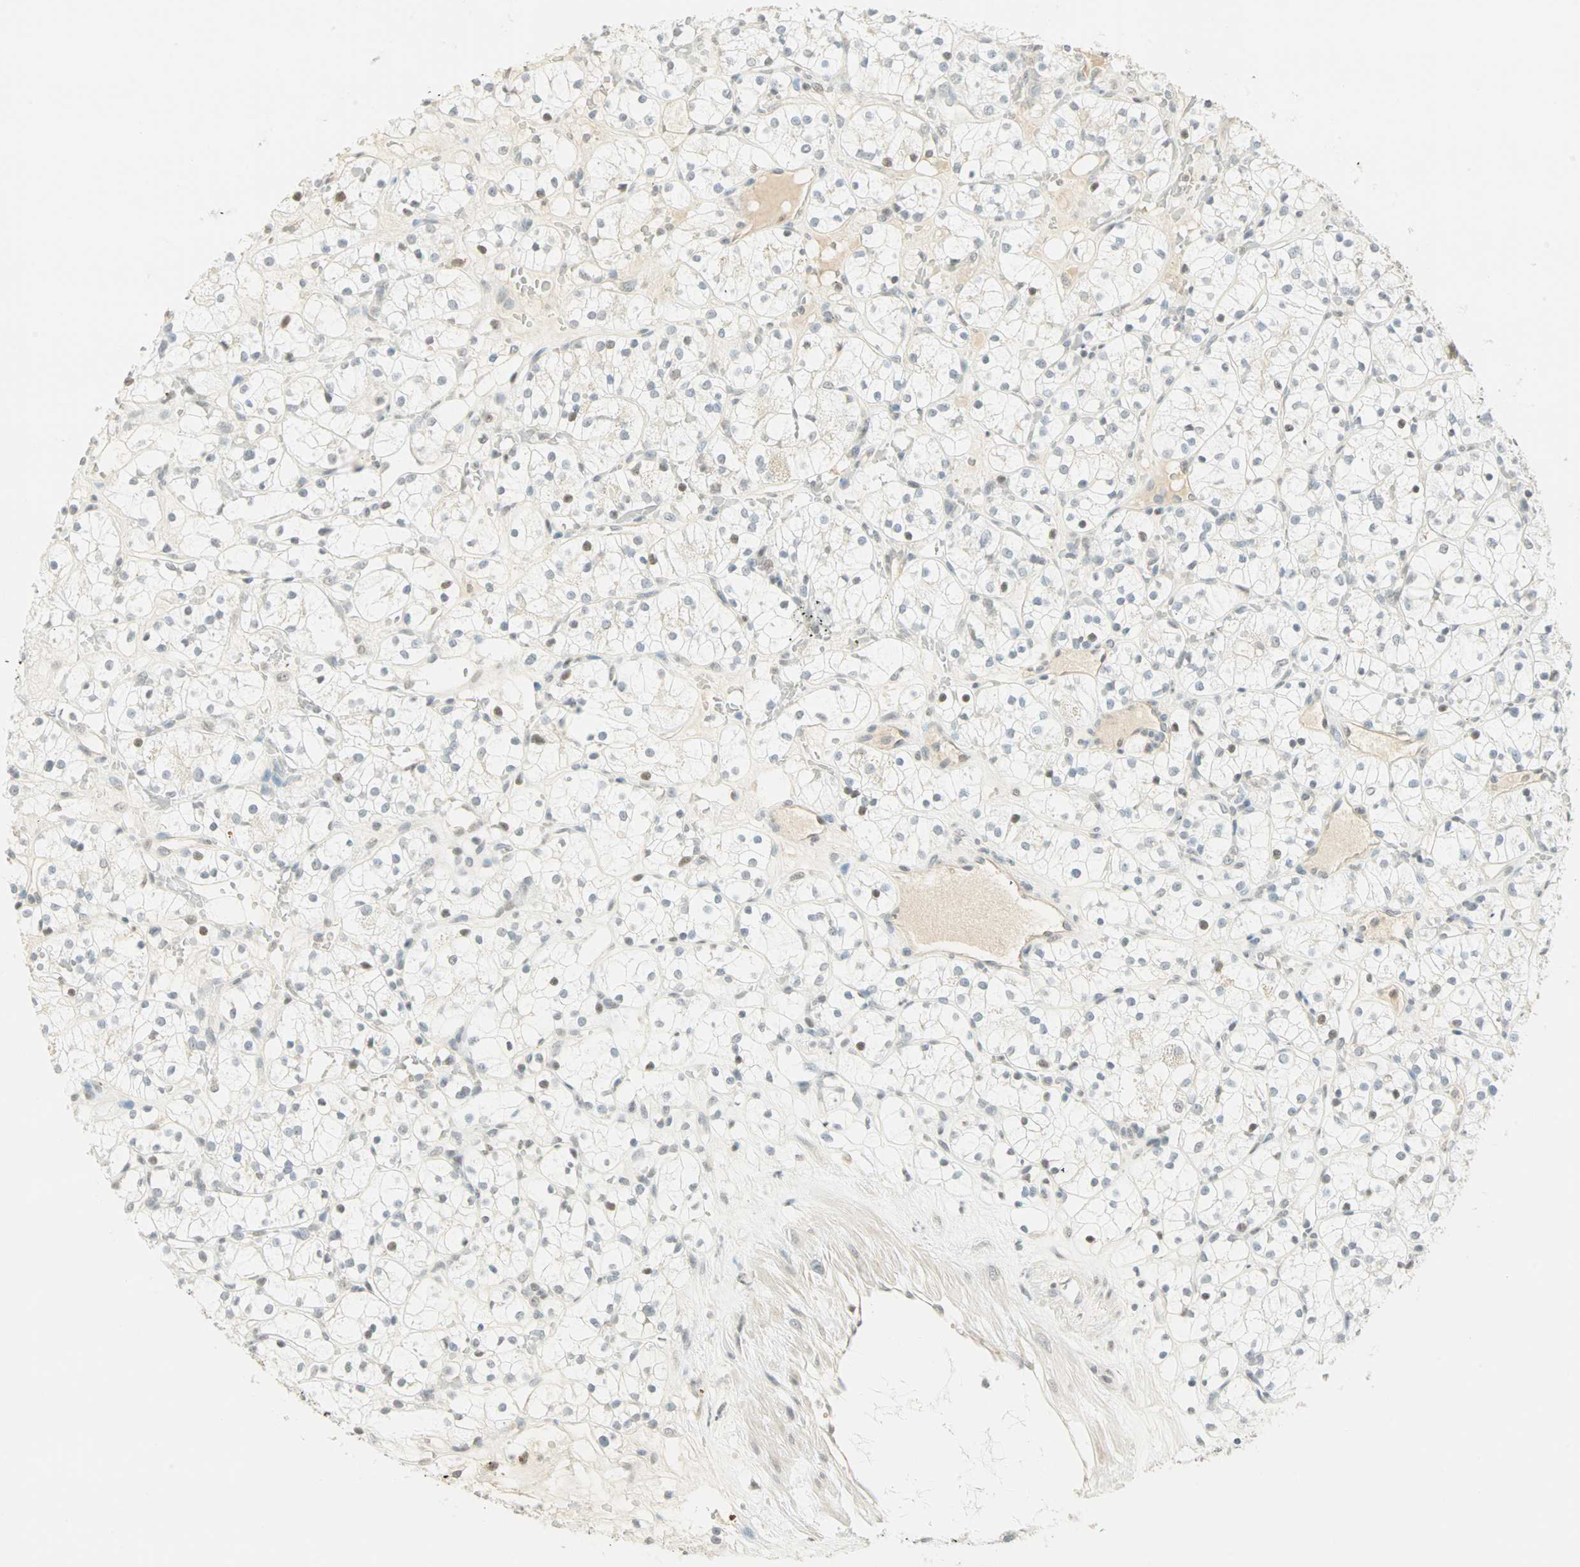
{"staining": {"intensity": "weak", "quantity": "<25%", "location": "nuclear"}, "tissue": "renal cancer", "cell_type": "Tumor cells", "image_type": "cancer", "snomed": [{"axis": "morphology", "description": "Adenocarcinoma, NOS"}, {"axis": "topography", "description": "Kidney"}], "caption": "This is a photomicrograph of IHC staining of renal cancer (adenocarcinoma), which shows no positivity in tumor cells. (DAB (3,3'-diaminobenzidine) IHC with hematoxylin counter stain).", "gene": "SMAD3", "patient": {"sex": "female", "age": 60}}